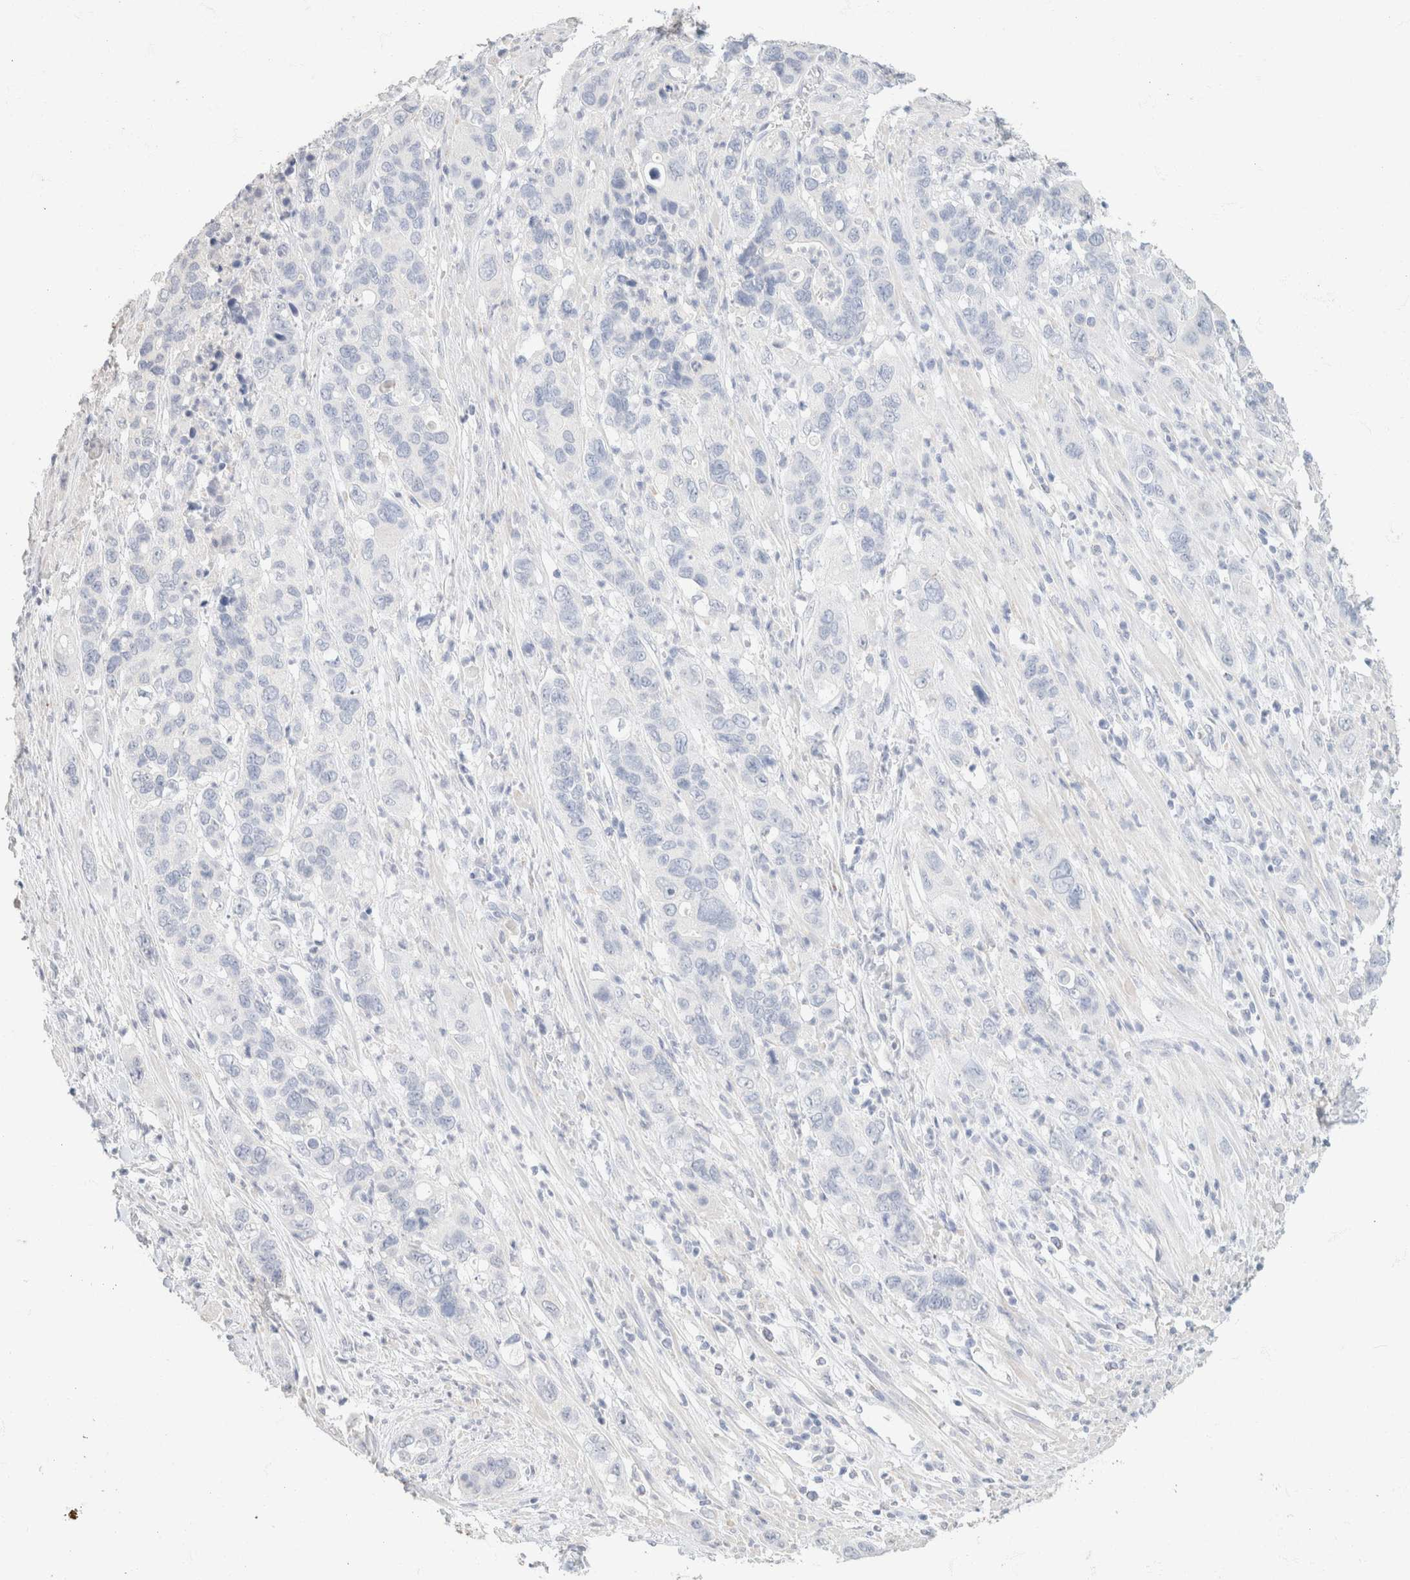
{"staining": {"intensity": "negative", "quantity": "none", "location": "none"}, "tissue": "pancreatic cancer", "cell_type": "Tumor cells", "image_type": "cancer", "snomed": [{"axis": "morphology", "description": "Adenocarcinoma, NOS"}, {"axis": "topography", "description": "Pancreas"}], "caption": "Protein analysis of pancreatic cancer exhibits no significant staining in tumor cells.", "gene": "CA12", "patient": {"sex": "female", "age": 71}}